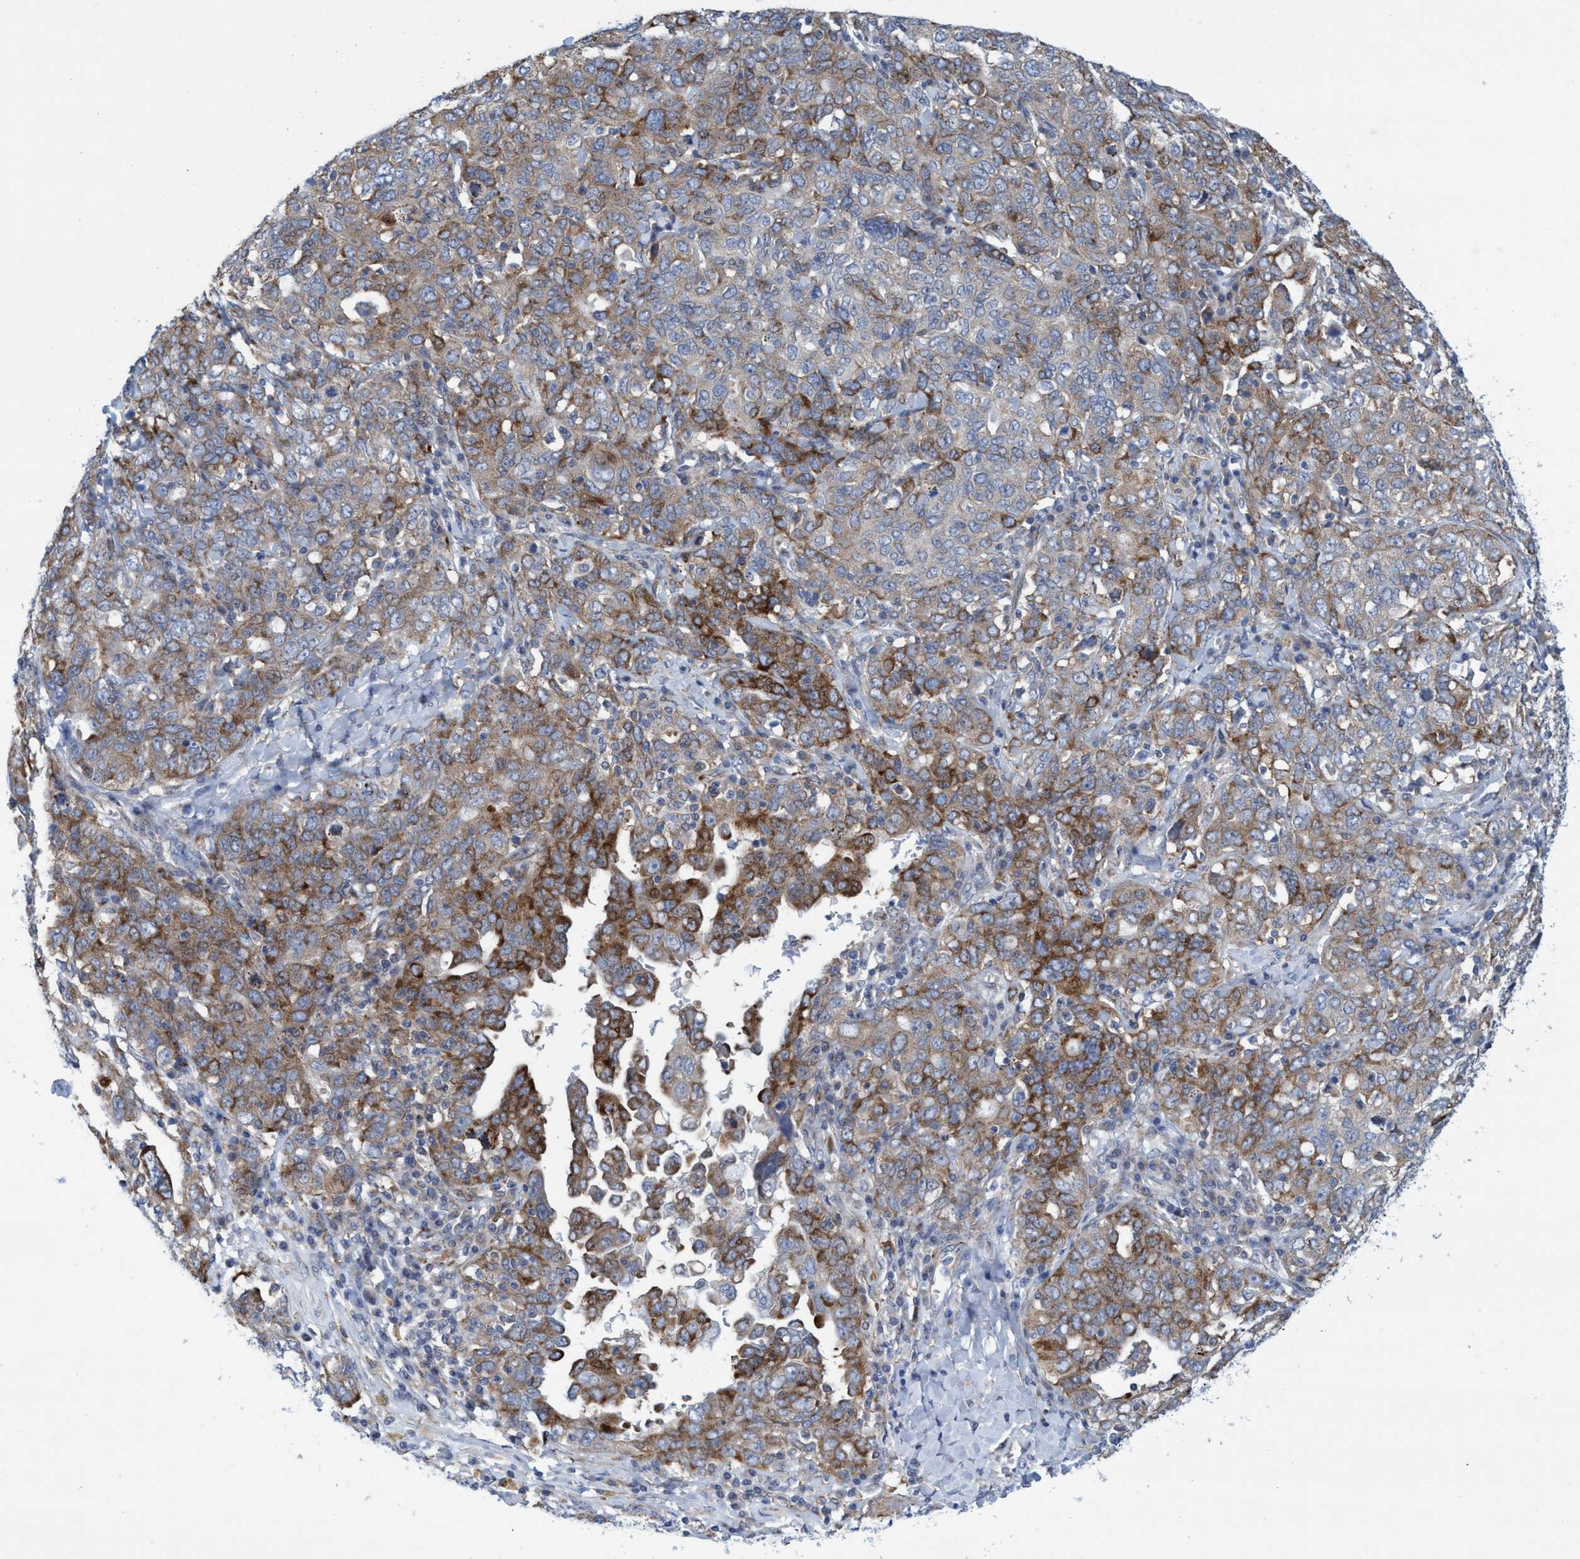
{"staining": {"intensity": "strong", "quantity": "<25%", "location": "cytoplasmic/membranous"}, "tissue": "ovarian cancer", "cell_type": "Tumor cells", "image_type": "cancer", "snomed": [{"axis": "morphology", "description": "Carcinoma, endometroid"}, {"axis": "topography", "description": "Ovary"}], "caption": "A brown stain shows strong cytoplasmic/membranous staining of a protein in human endometroid carcinoma (ovarian) tumor cells. (DAB IHC, brown staining for protein, blue staining for nuclei).", "gene": "R3HCC1", "patient": {"sex": "female", "age": 62}}